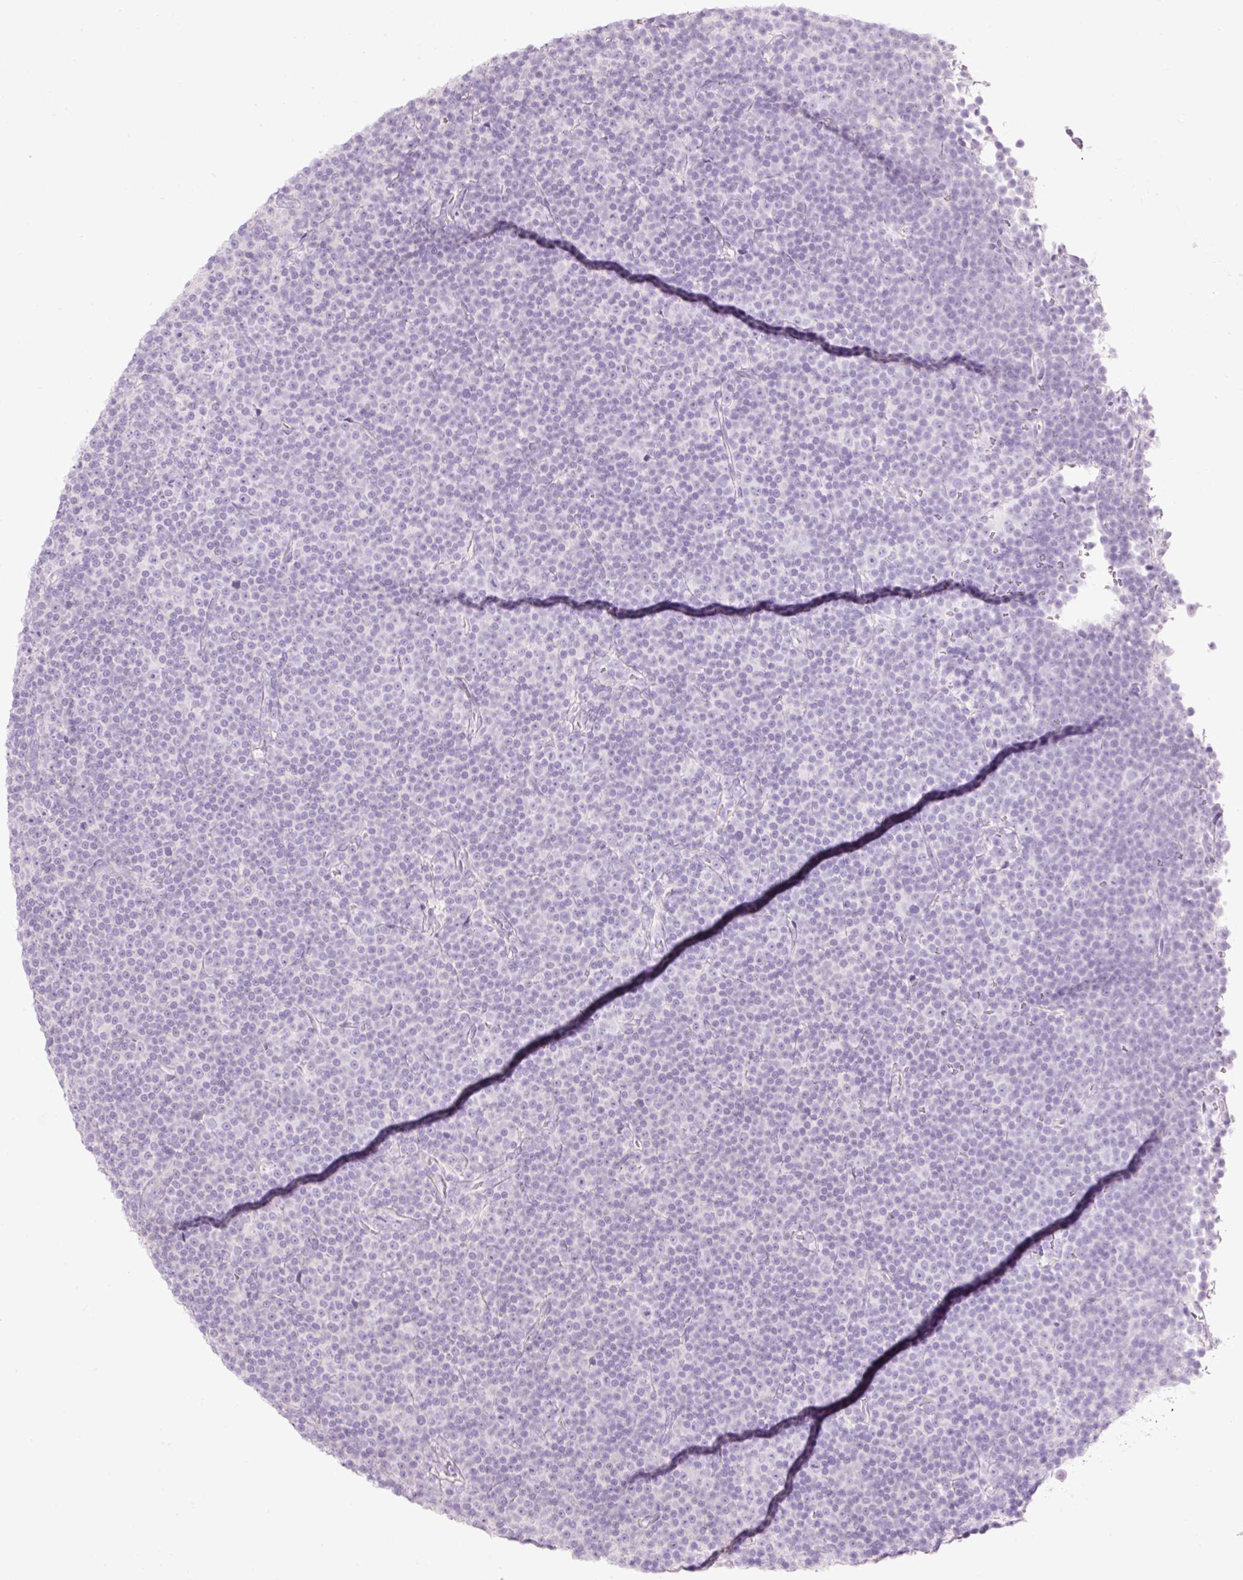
{"staining": {"intensity": "negative", "quantity": "none", "location": "none"}, "tissue": "lymphoma", "cell_type": "Tumor cells", "image_type": "cancer", "snomed": [{"axis": "morphology", "description": "Malignant lymphoma, non-Hodgkin's type, Low grade"}, {"axis": "topography", "description": "Lymph node"}], "caption": "A high-resolution histopathology image shows IHC staining of malignant lymphoma, non-Hodgkin's type (low-grade), which exhibits no significant positivity in tumor cells. The staining is performed using DAB brown chromogen with nuclei counter-stained in using hematoxylin.", "gene": "CMA1", "patient": {"sex": "female", "age": 67}}